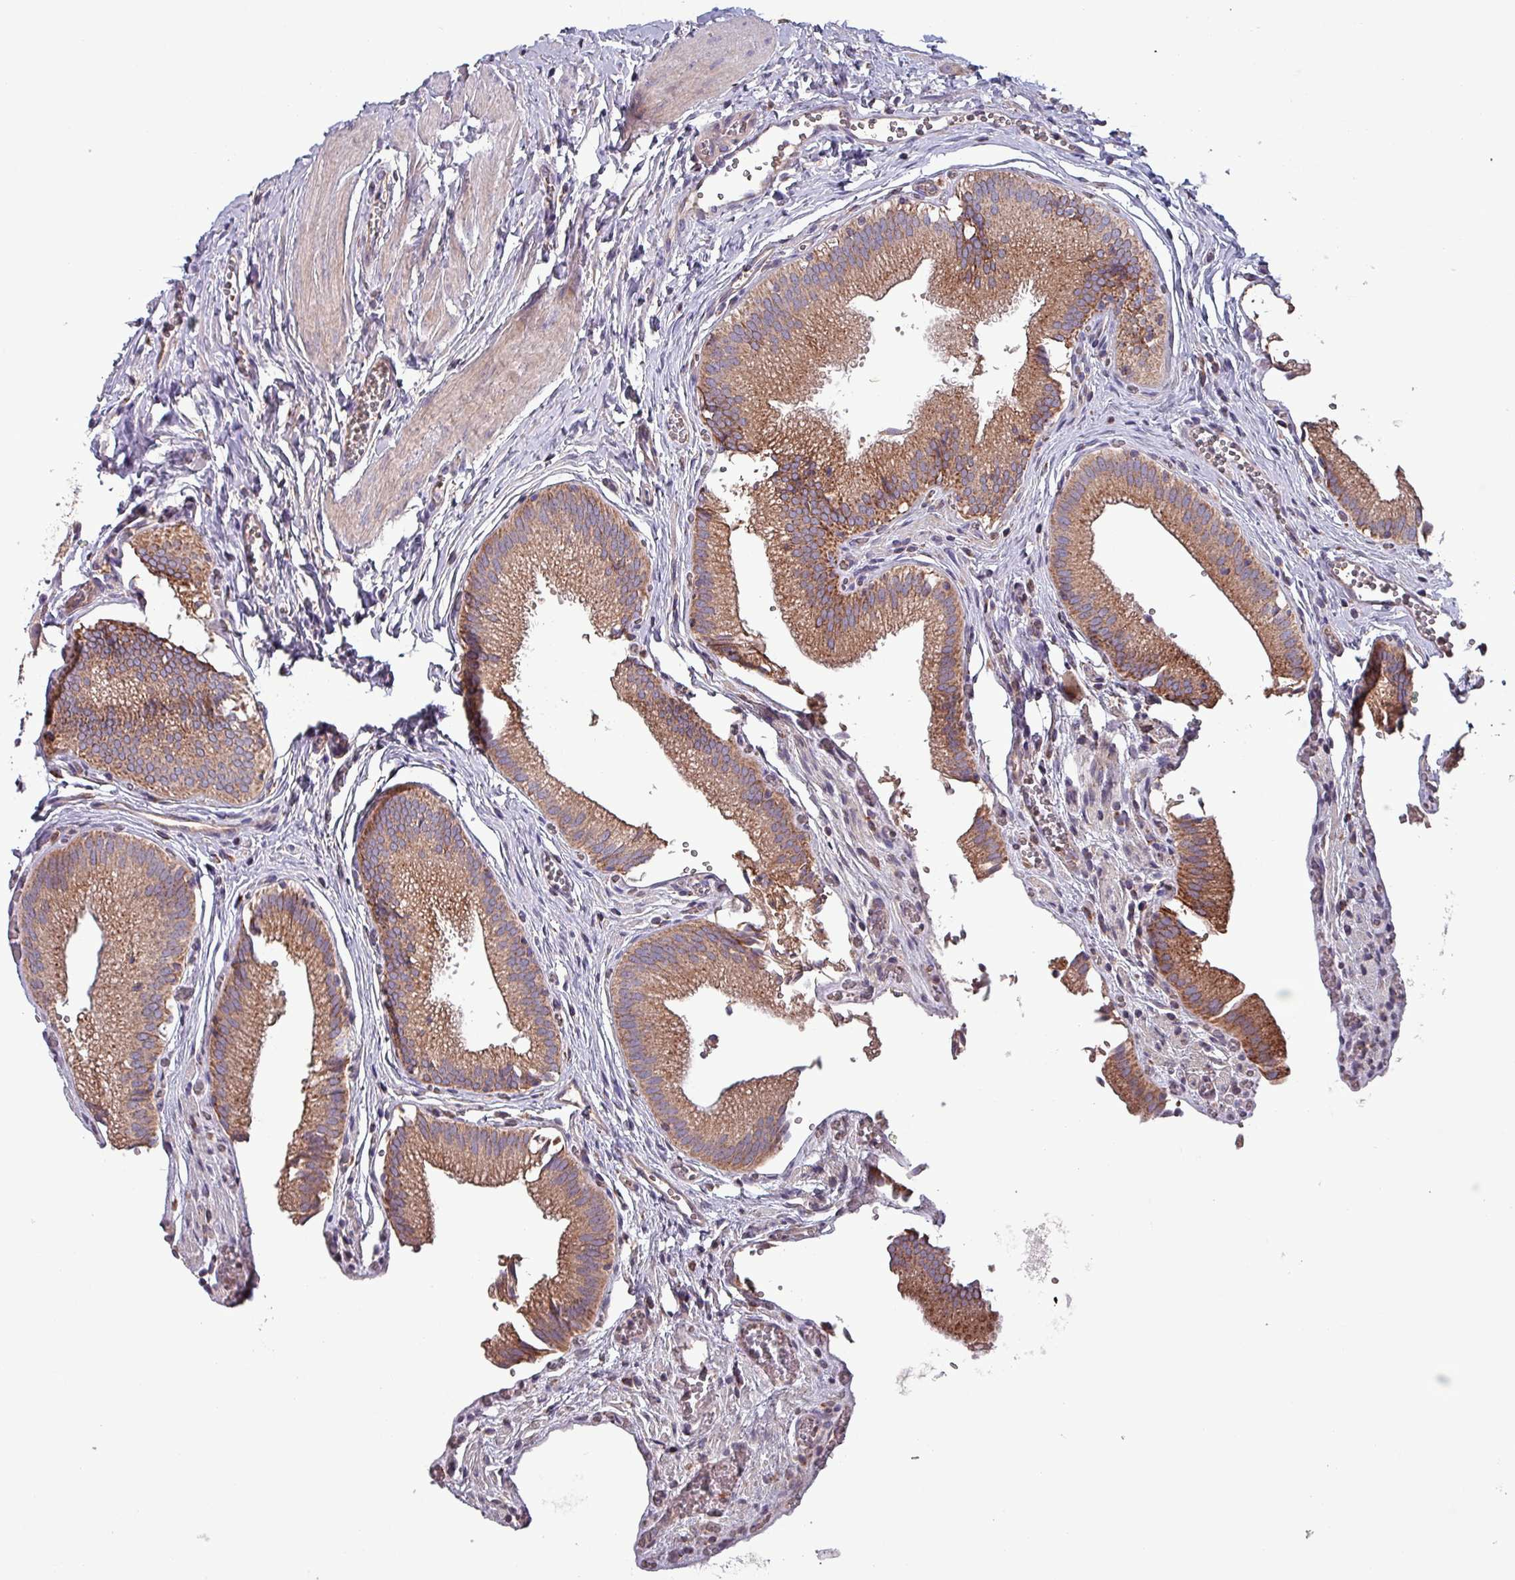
{"staining": {"intensity": "strong", "quantity": ">75%", "location": "cytoplasmic/membranous"}, "tissue": "gallbladder", "cell_type": "Glandular cells", "image_type": "normal", "snomed": [{"axis": "morphology", "description": "Normal tissue, NOS"}, {"axis": "topography", "description": "Gallbladder"}, {"axis": "topography", "description": "Peripheral nerve tissue"}], "caption": "Gallbladder was stained to show a protein in brown. There is high levels of strong cytoplasmic/membranous staining in about >75% of glandular cells. The protein is shown in brown color, while the nuclei are stained blue.", "gene": "ZNF322", "patient": {"sex": "male", "age": 17}}